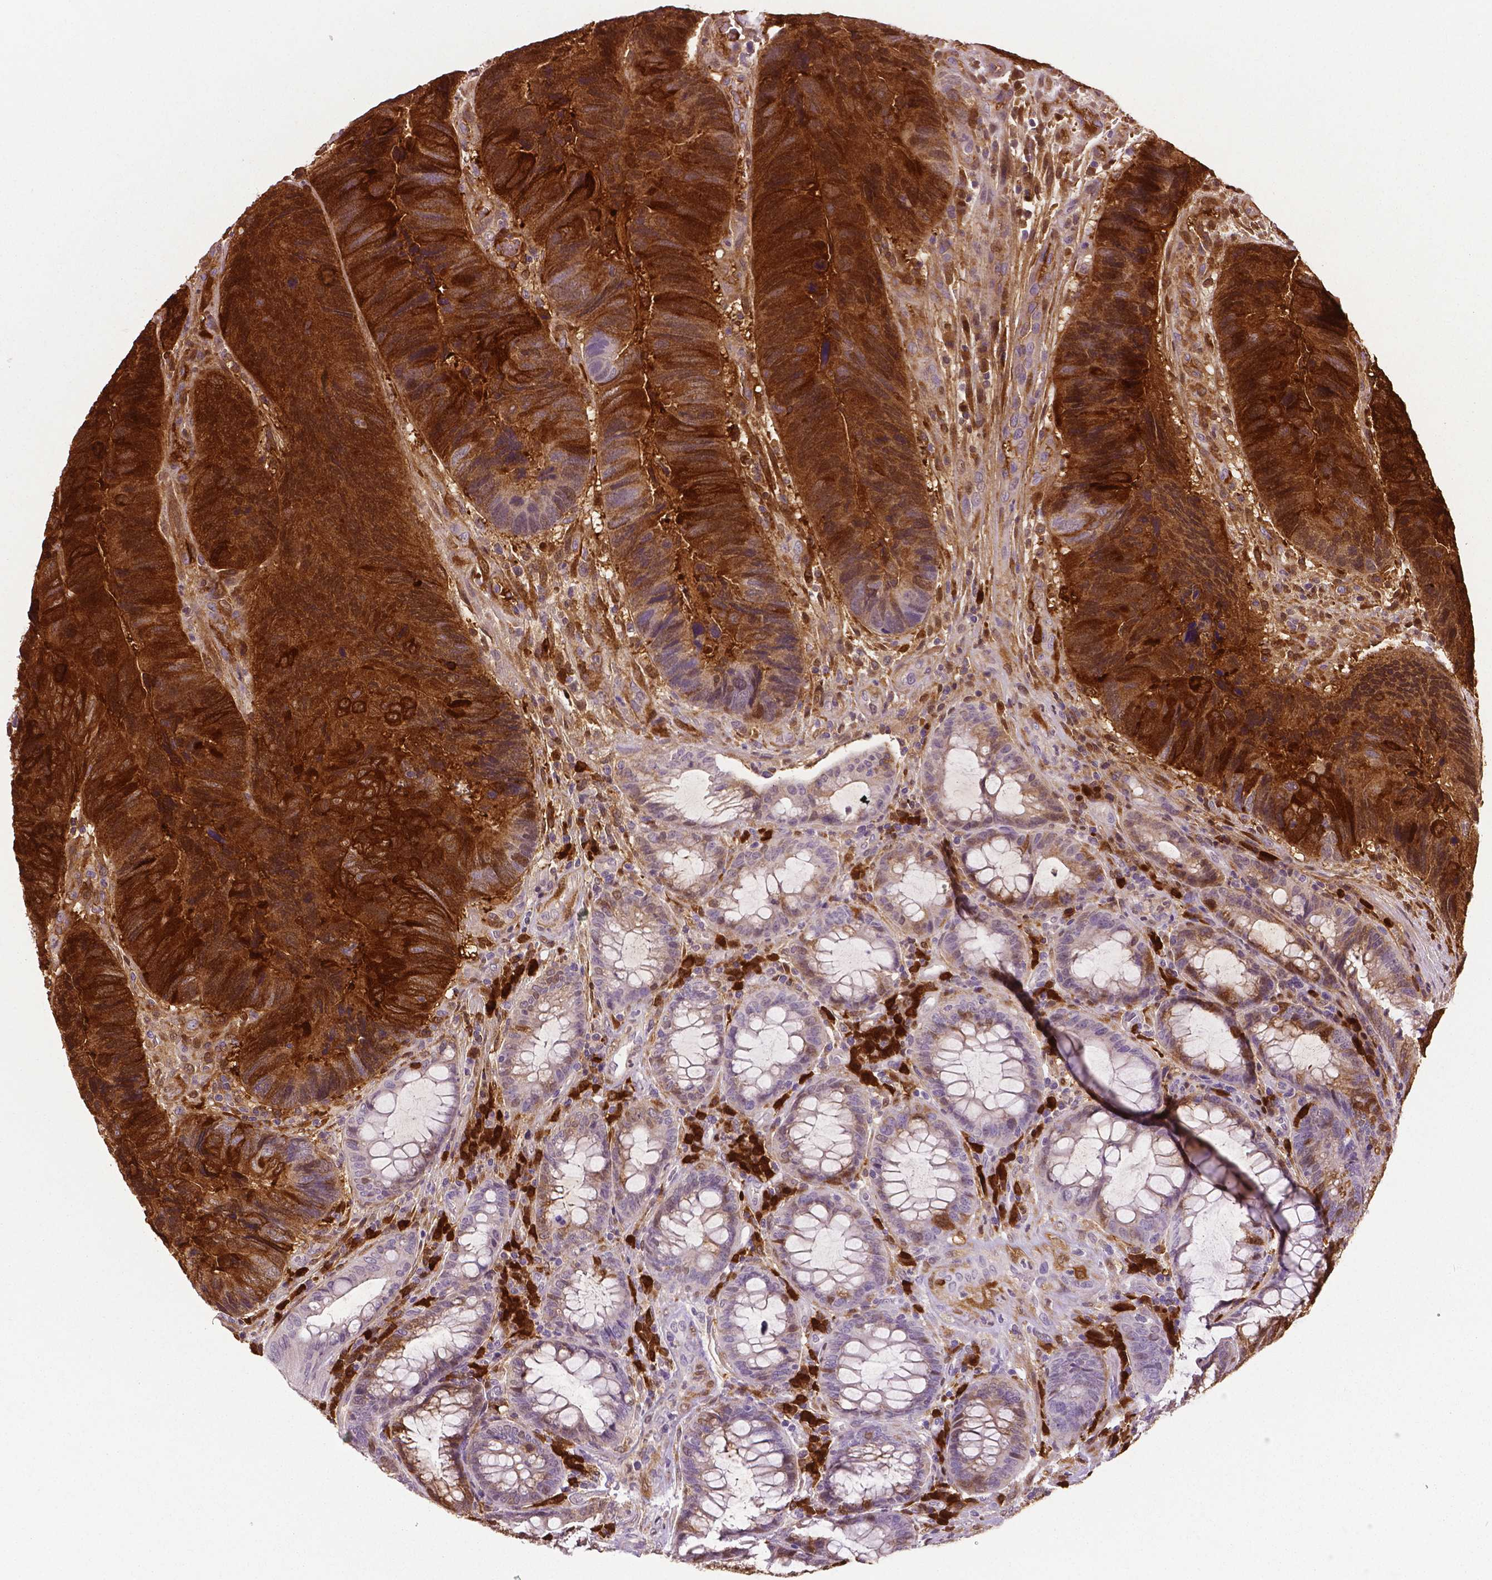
{"staining": {"intensity": "strong", "quantity": ">75%", "location": "cytoplasmic/membranous"}, "tissue": "colorectal cancer", "cell_type": "Tumor cells", "image_type": "cancer", "snomed": [{"axis": "morphology", "description": "Adenocarcinoma, NOS"}, {"axis": "topography", "description": "Colon"}], "caption": "High-magnification brightfield microscopy of colorectal cancer stained with DAB (3,3'-diaminobenzidine) (brown) and counterstained with hematoxylin (blue). tumor cells exhibit strong cytoplasmic/membranous positivity is appreciated in approximately>75% of cells.", "gene": "PHGDH", "patient": {"sex": "female", "age": 67}}